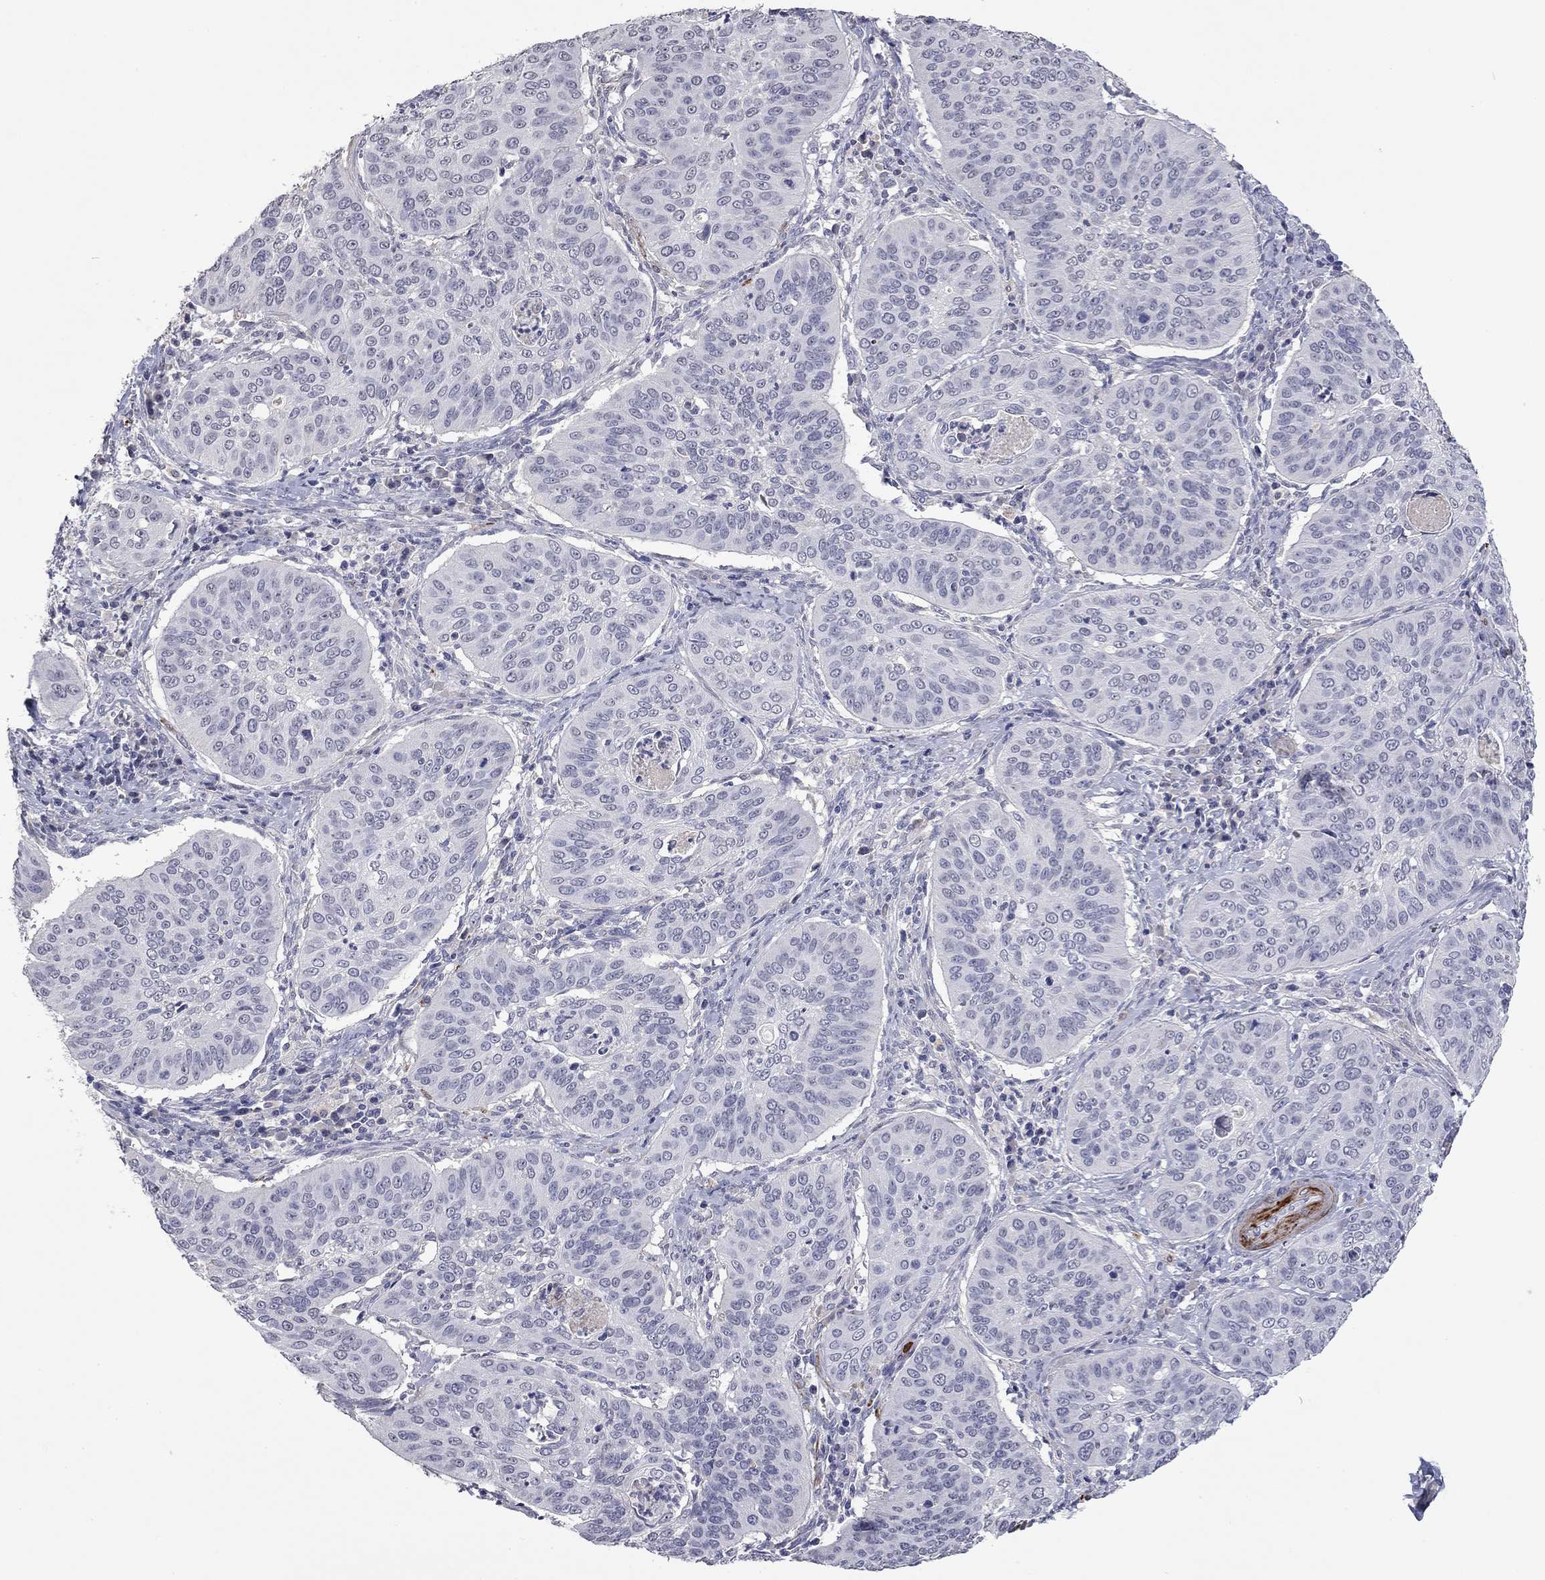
{"staining": {"intensity": "negative", "quantity": "none", "location": "none"}, "tissue": "cervical cancer", "cell_type": "Tumor cells", "image_type": "cancer", "snomed": [{"axis": "morphology", "description": "Normal tissue, NOS"}, {"axis": "morphology", "description": "Squamous cell carcinoma, NOS"}, {"axis": "topography", "description": "Cervix"}], "caption": "Tumor cells are negative for brown protein staining in cervical cancer.", "gene": "IP6K3", "patient": {"sex": "female", "age": 39}}